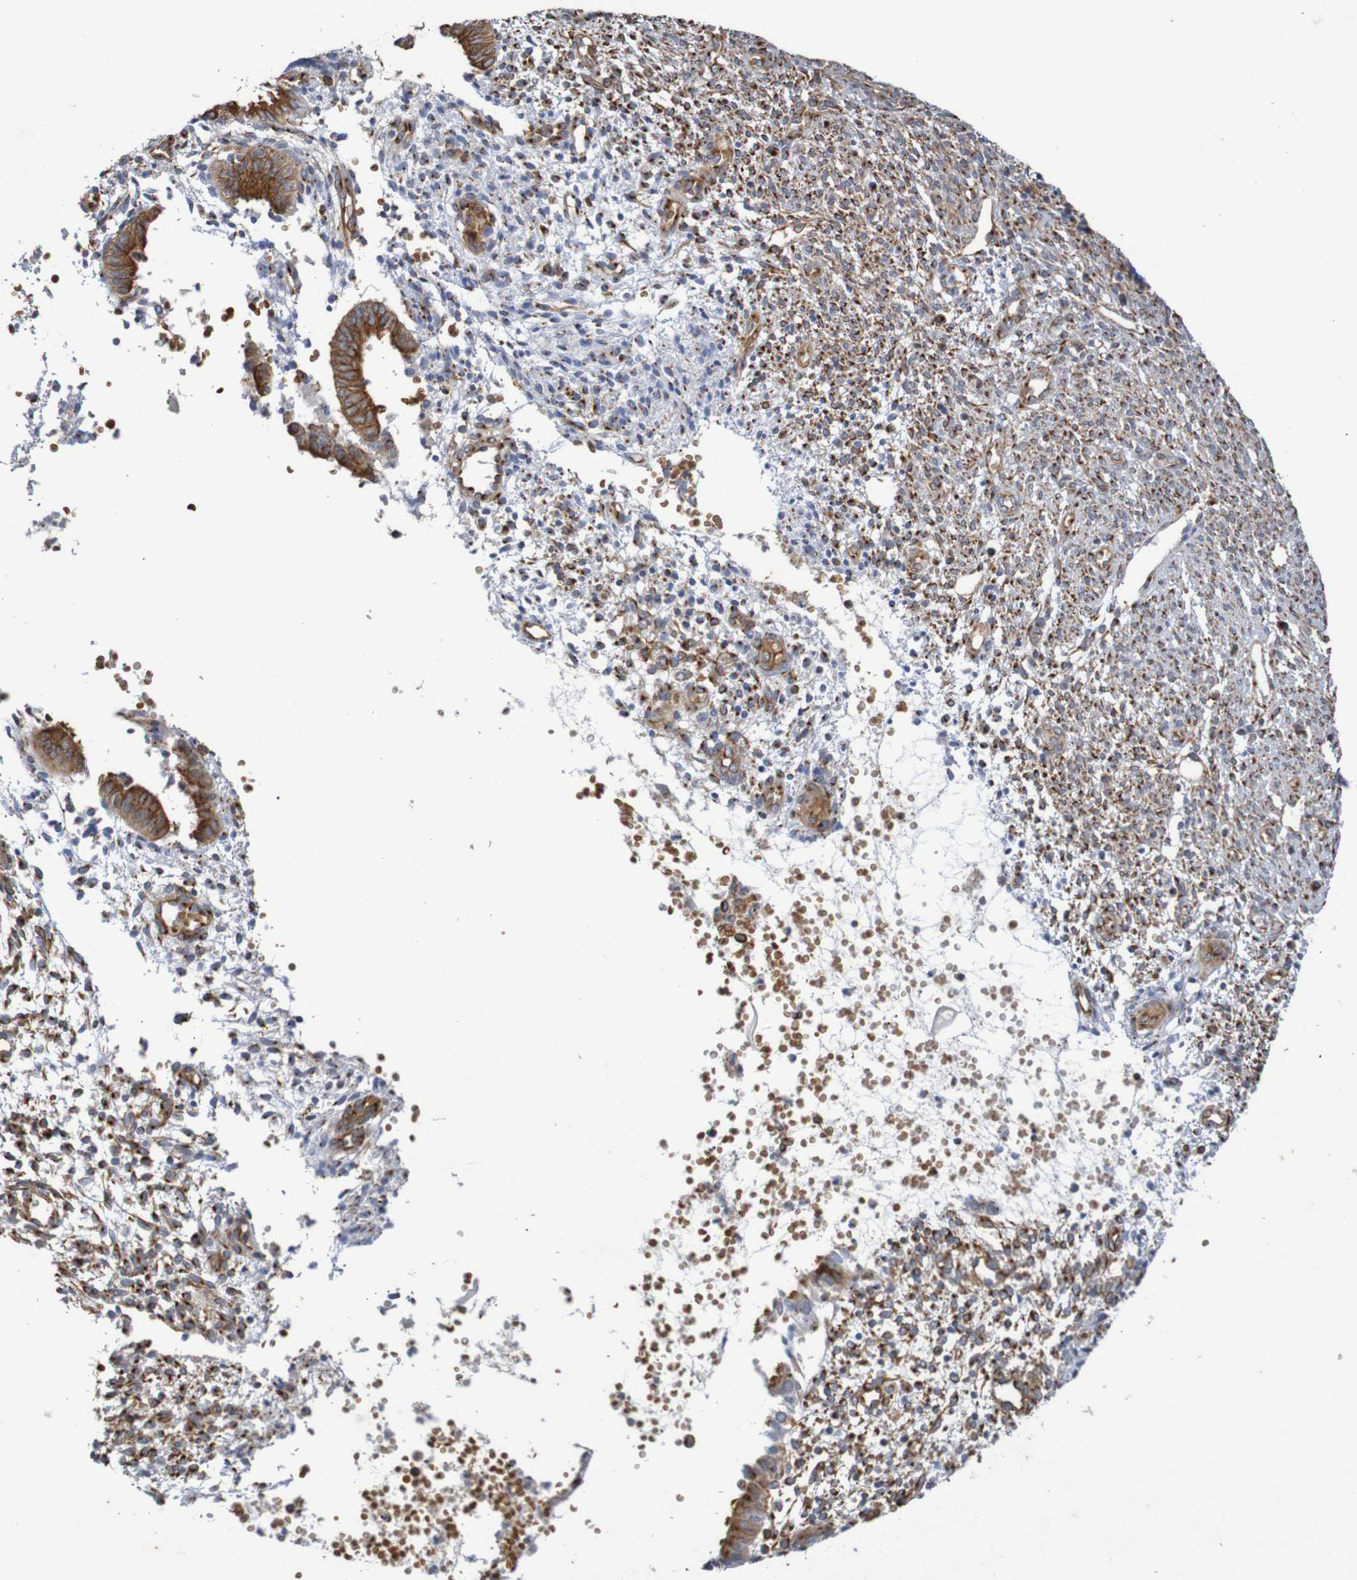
{"staining": {"intensity": "moderate", "quantity": ">75%", "location": "cytoplasmic/membranous"}, "tissue": "endometrium", "cell_type": "Cells in endometrial stroma", "image_type": "normal", "snomed": [{"axis": "morphology", "description": "Normal tissue, NOS"}, {"axis": "topography", "description": "Endometrium"}], "caption": "Brown immunohistochemical staining in unremarkable human endometrium demonstrates moderate cytoplasmic/membranous positivity in approximately >75% of cells in endometrial stroma. Nuclei are stained in blue.", "gene": "DCP2", "patient": {"sex": "female", "age": 35}}